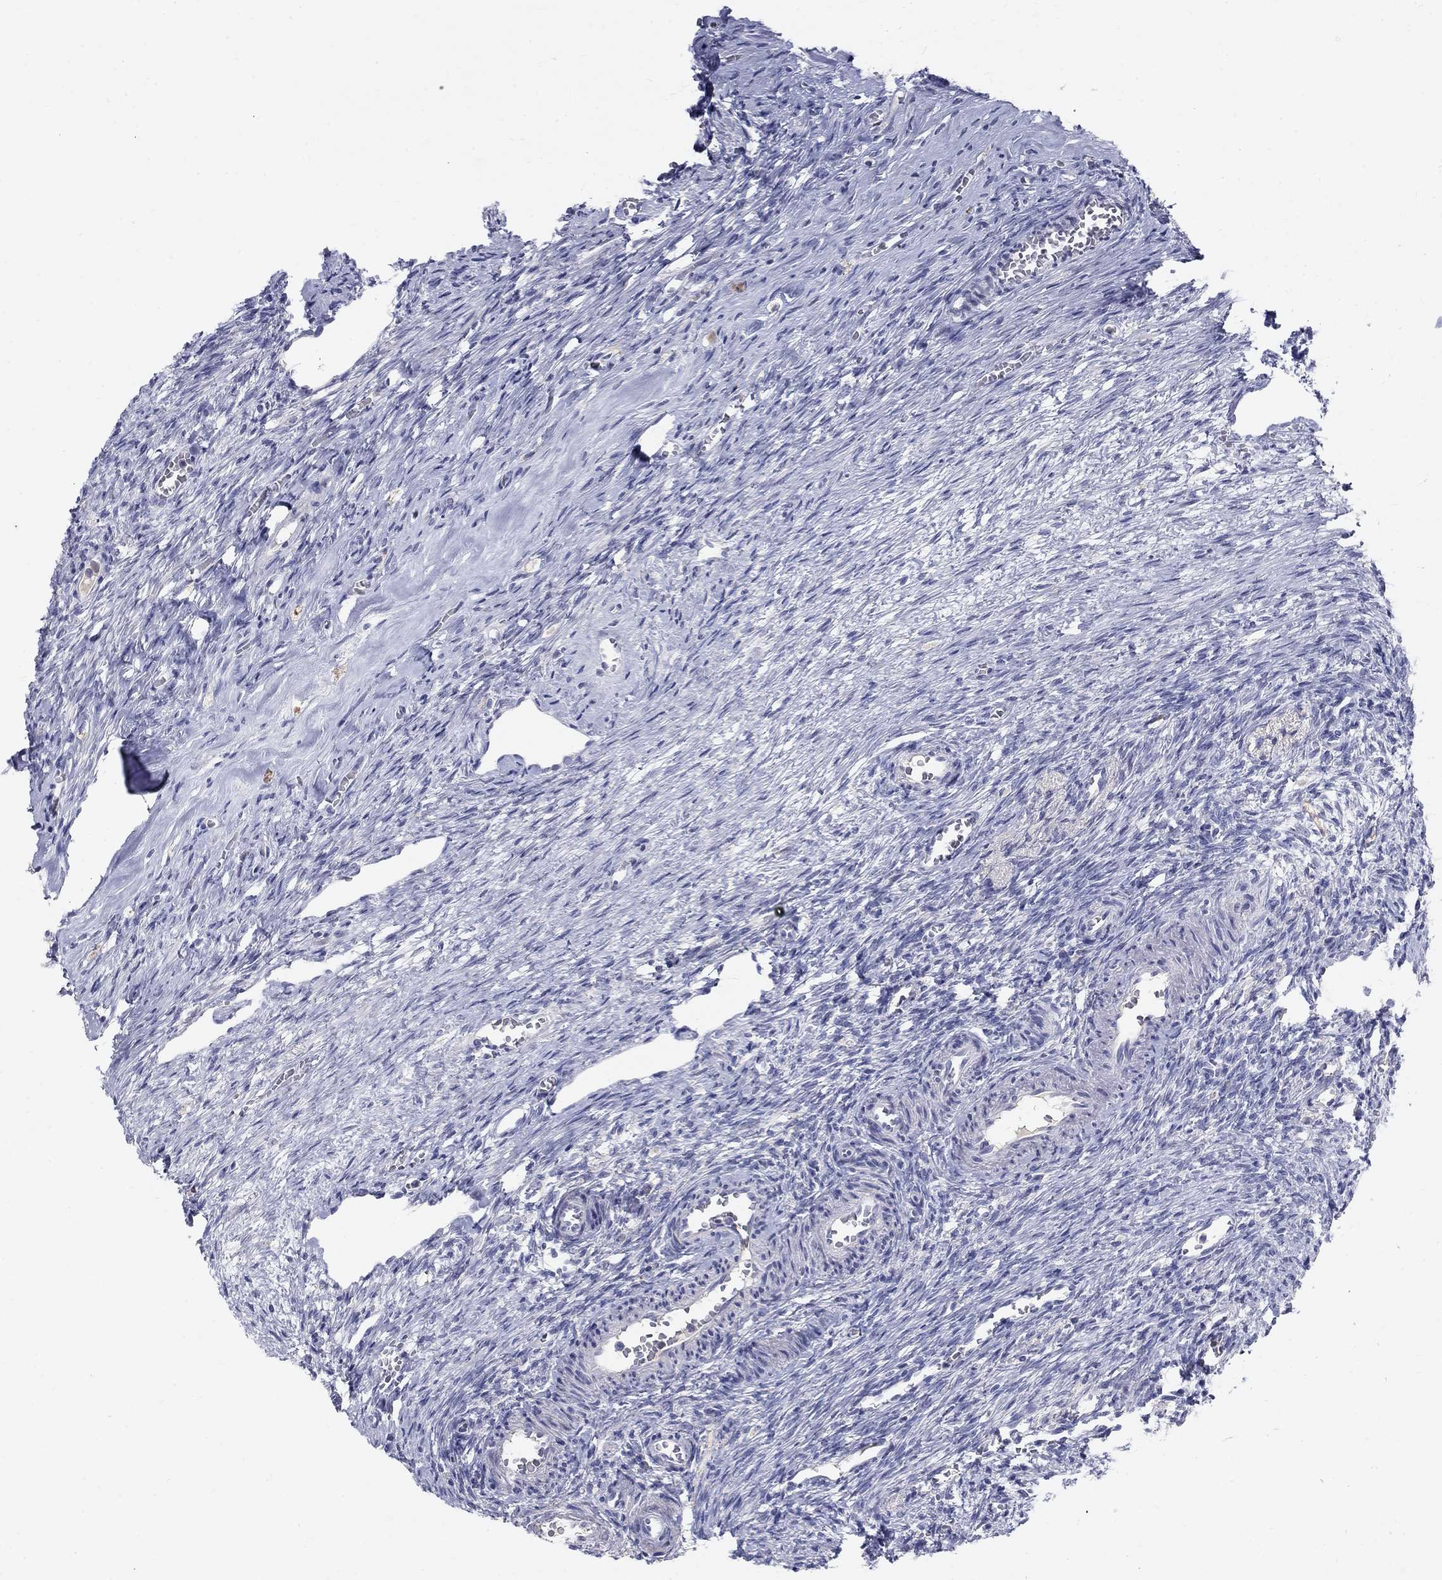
{"staining": {"intensity": "negative", "quantity": "none", "location": "none"}, "tissue": "ovary", "cell_type": "Ovarian stroma cells", "image_type": "normal", "snomed": [{"axis": "morphology", "description": "Normal tissue, NOS"}, {"axis": "topography", "description": "Ovary"}], "caption": "Immunohistochemistry photomicrograph of unremarkable ovary: human ovary stained with DAB shows no significant protein positivity in ovarian stroma cells. (Immunohistochemistry (ihc), brightfield microscopy, high magnification).", "gene": "PTH1R", "patient": {"sex": "female", "age": 39}}